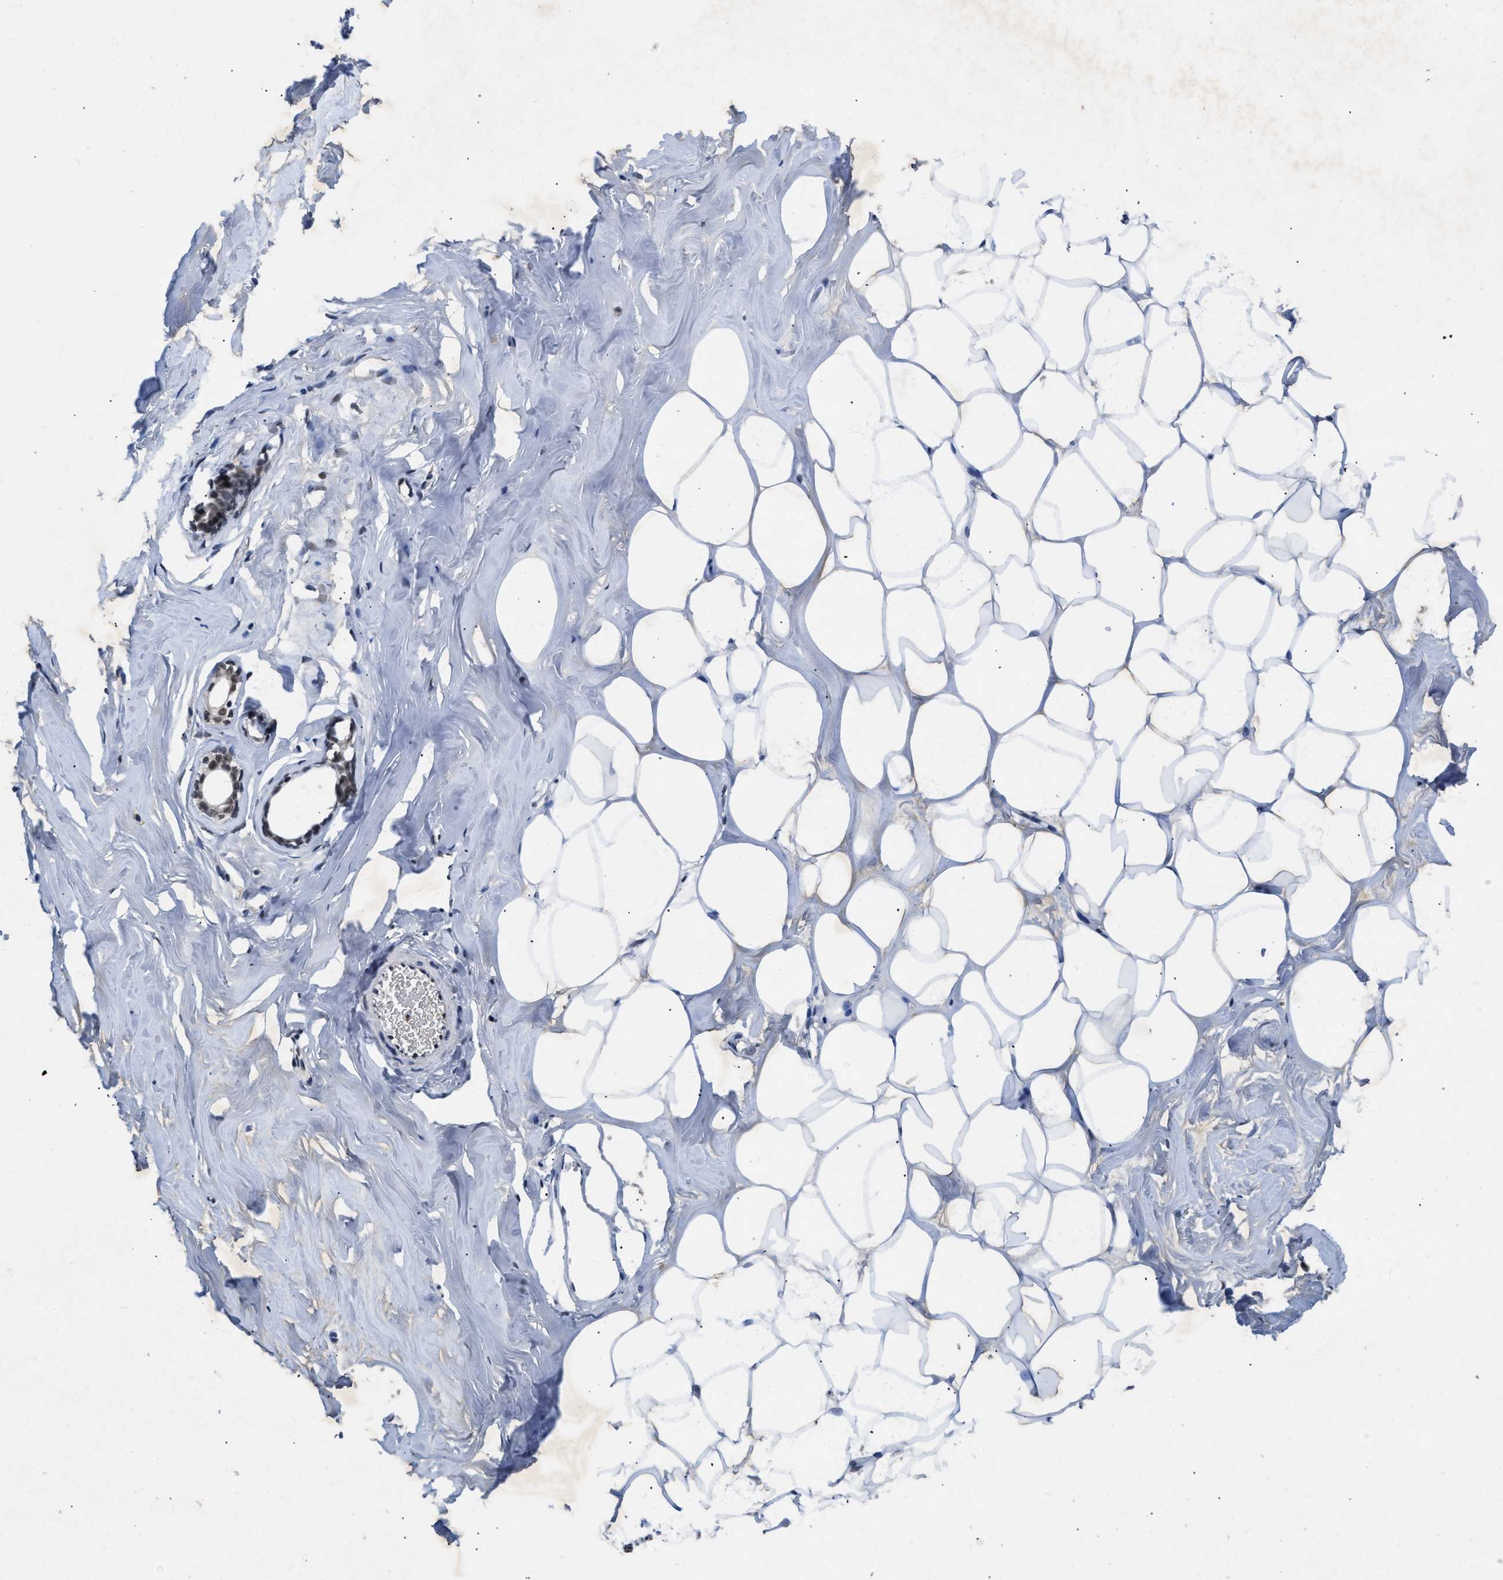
{"staining": {"intensity": "weak", "quantity": ">75%", "location": "nuclear"}, "tissue": "adipose tissue", "cell_type": "Adipocytes", "image_type": "normal", "snomed": [{"axis": "morphology", "description": "Normal tissue, NOS"}, {"axis": "morphology", "description": "Fibrosis, NOS"}, {"axis": "topography", "description": "Breast"}, {"axis": "topography", "description": "Adipose tissue"}], "caption": "An immunohistochemistry (IHC) photomicrograph of benign tissue is shown. Protein staining in brown highlights weak nuclear positivity in adipose tissue within adipocytes.", "gene": "ZNF346", "patient": {"sex": "female", "age": 39}}